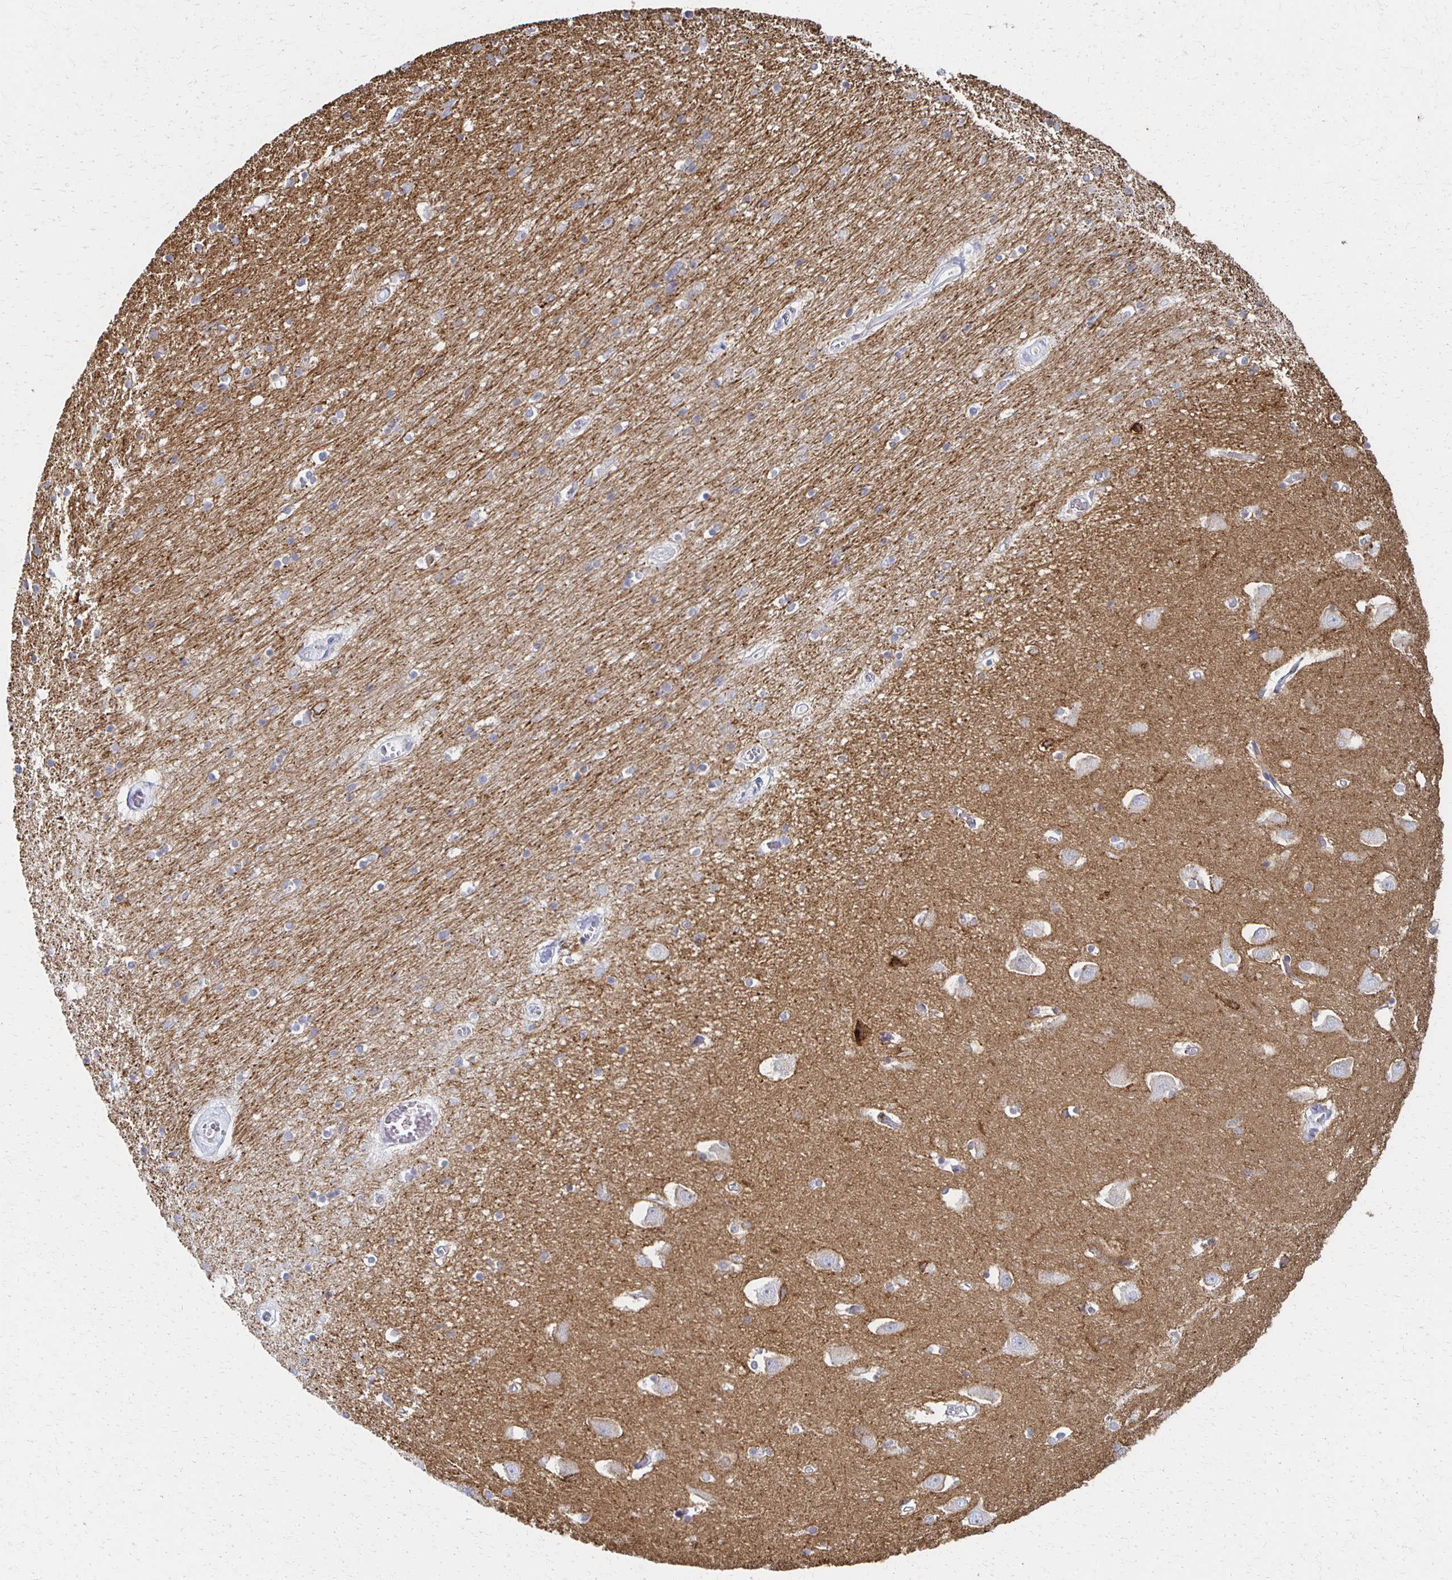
{"staining": {"intensity": "moderate", "quantity": "<25%", "location": "cytoplasmic/membranous"}, "tissue": "caudate", "cell_type": "Glial cells", "image_type": "normal", "snomed": [{"axis": "morphology", "description": "Normal tissue, NOS"}, {"axis": "topography", "description": "Lateral ventricle wall"}, {"axis": "topography", "description": "Hippocampus"}], "caption": "Immunohistochemistry (DAB (3,3'-diaminobenzidine)) staining of unremarkable caudate displays moderate cytoplasmic/membranous protein expression in about <25% of glial cells.", "gene": "ATP1A3", "patient": {"sex": "female", "age": 63}}